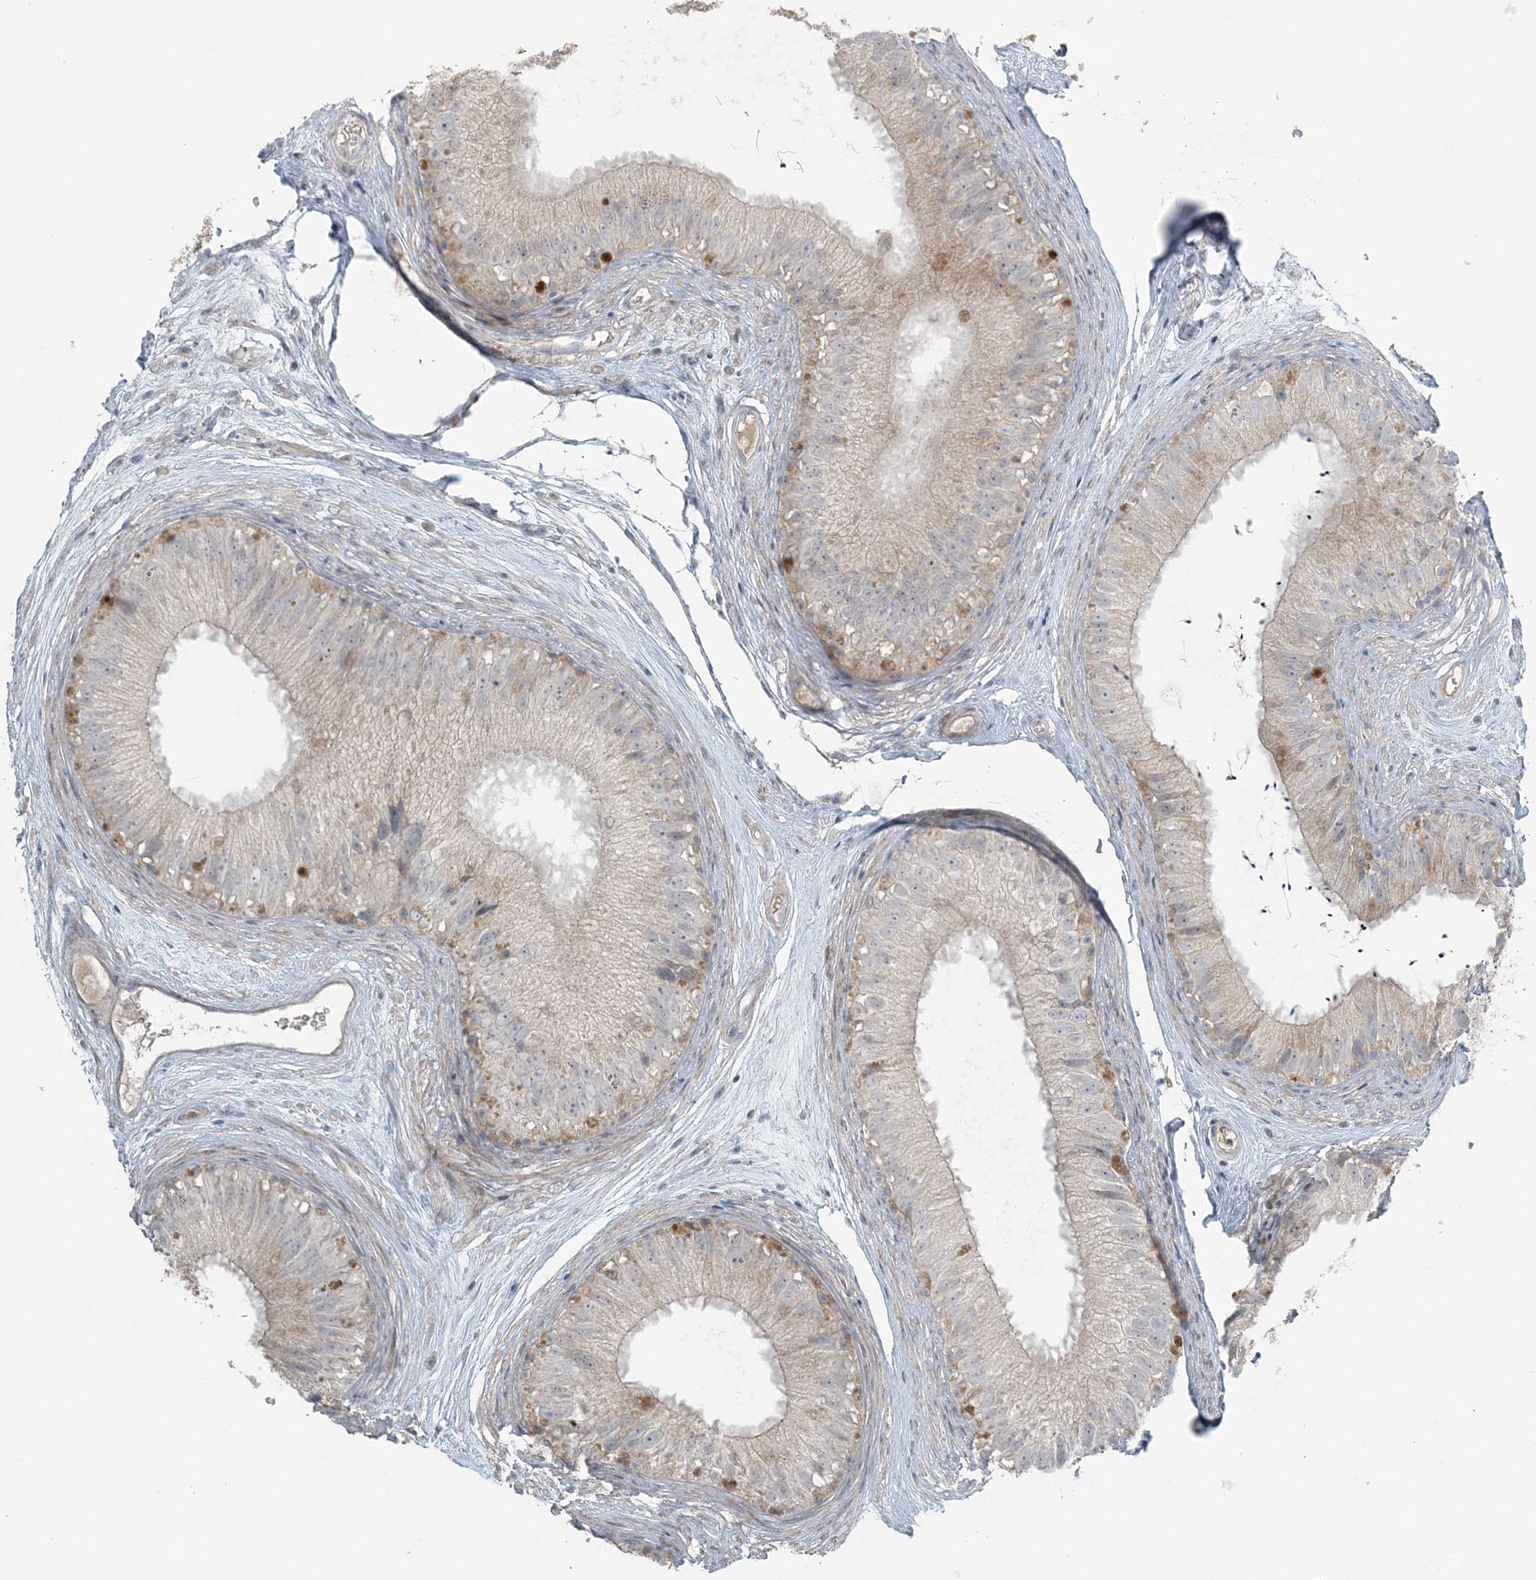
{"staining": {"intensity": "negative", "quantity": "none", "location": "none"}, "tissue": "epididymis", "cell_type": "Glandular cells", "image_type": "normal", "snomed": [{"axis": "morphology", "description": "Normal tissue, NOS"}, {"axis": "topography", "description": "Epididymis"}], "caption": "An immunohistochemistry (IHC) histopathology image of unremarkable epididymis is shown. There is no staining in glandular cells of epididymis. (Immunohistochemistry (ihc), brightfield microscopy, high magnification).", "gene": "SLC4A10", "patient": {"sex": "male", "age": 77}}